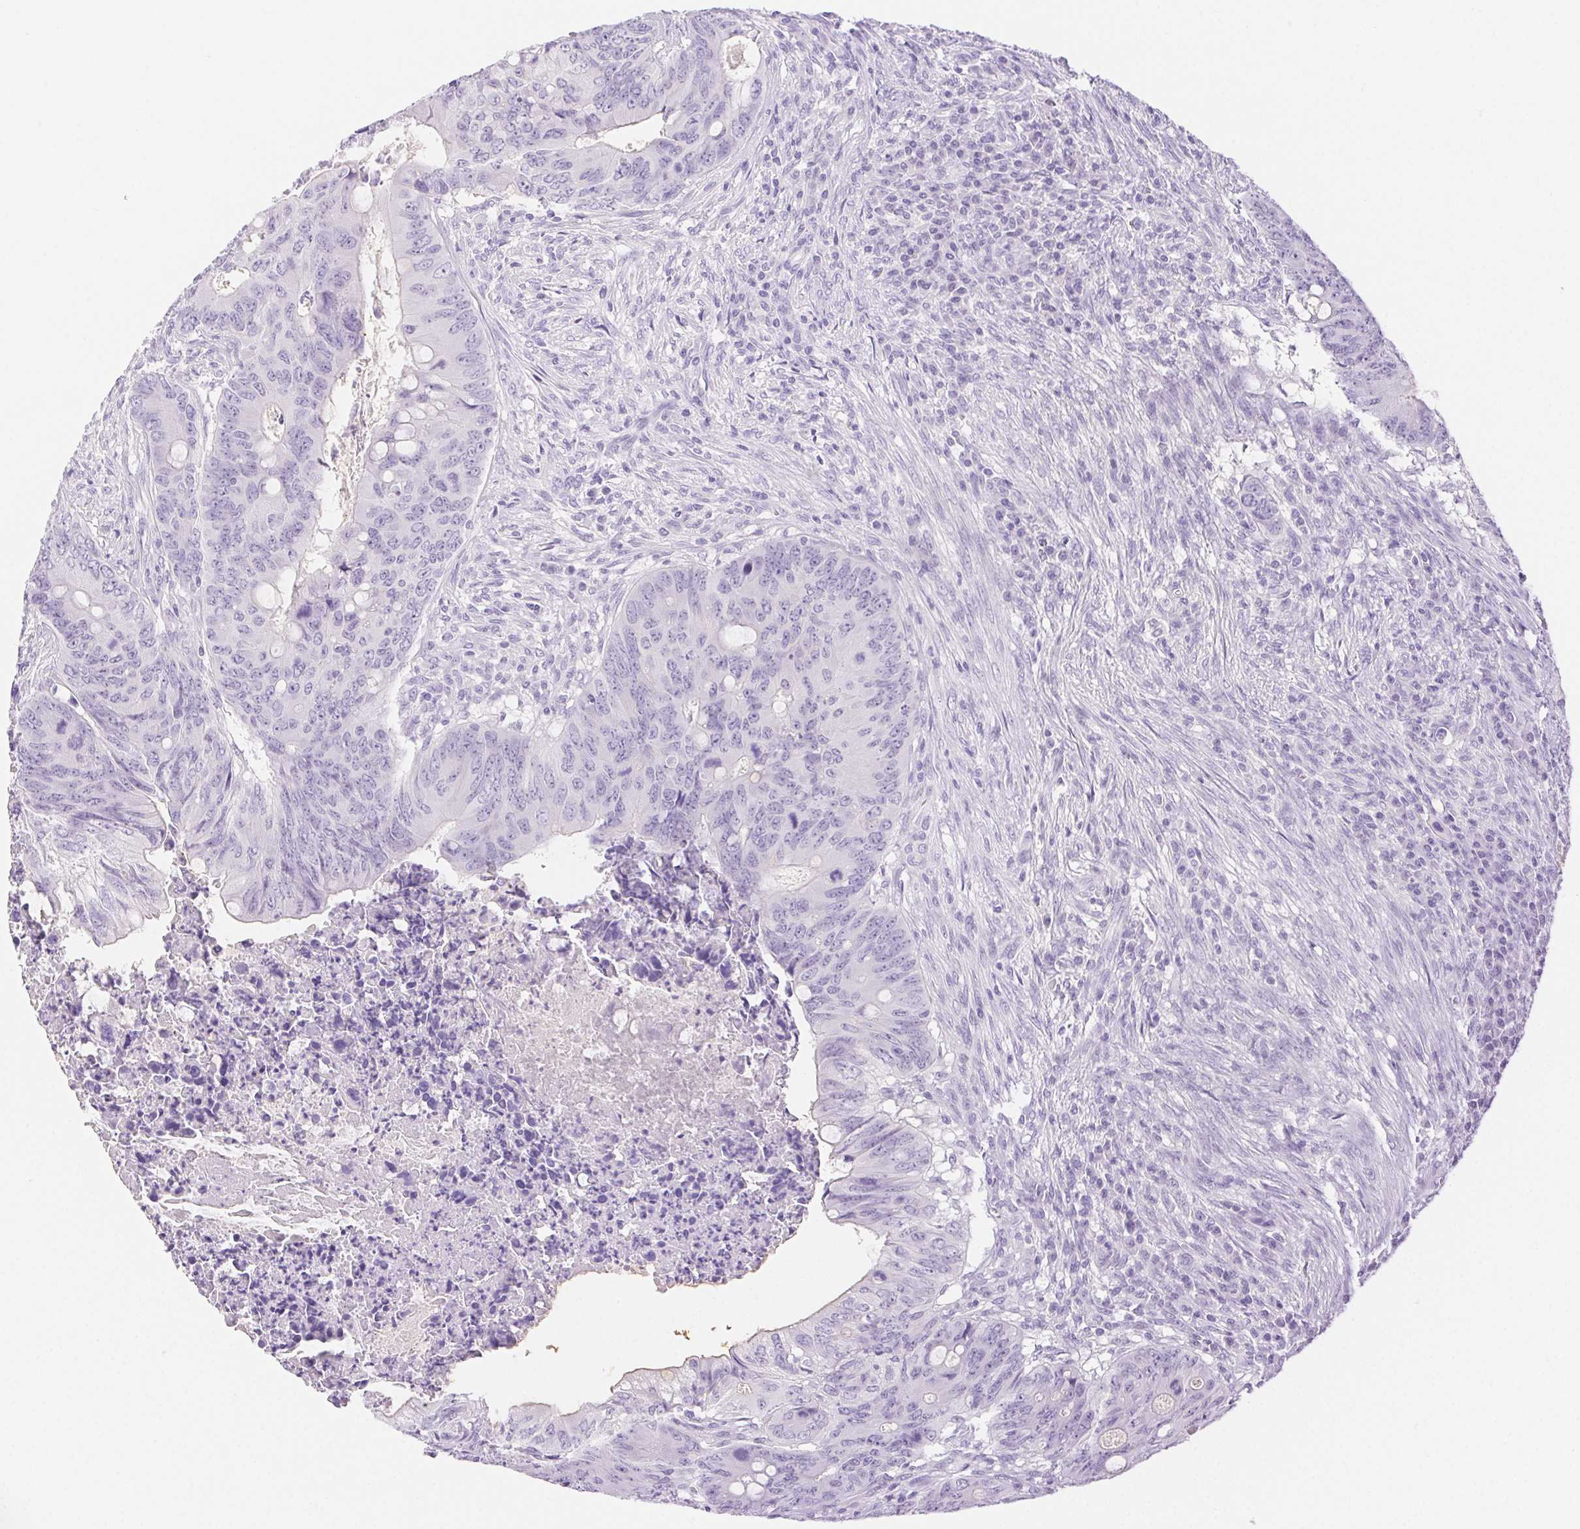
{"staining": {"intensity": "negative", "quantity": "none", "location": "none"}, "tissue": "colorectal cancer", "cell_type": "Tumor cells", "image_type": "cancer", "snomed": [{"axis": "morphology", "description": "Adenocarcinoma, NOS"}, {"axis": "topography", "description": "Colon"}], "caption": "Photomicrograph shows no protein staining in tumor cells of adenocarcinoma (colorectal) tissue.", "gene": "SPACA4", "patient": {"sex": "female", "age": 74}}